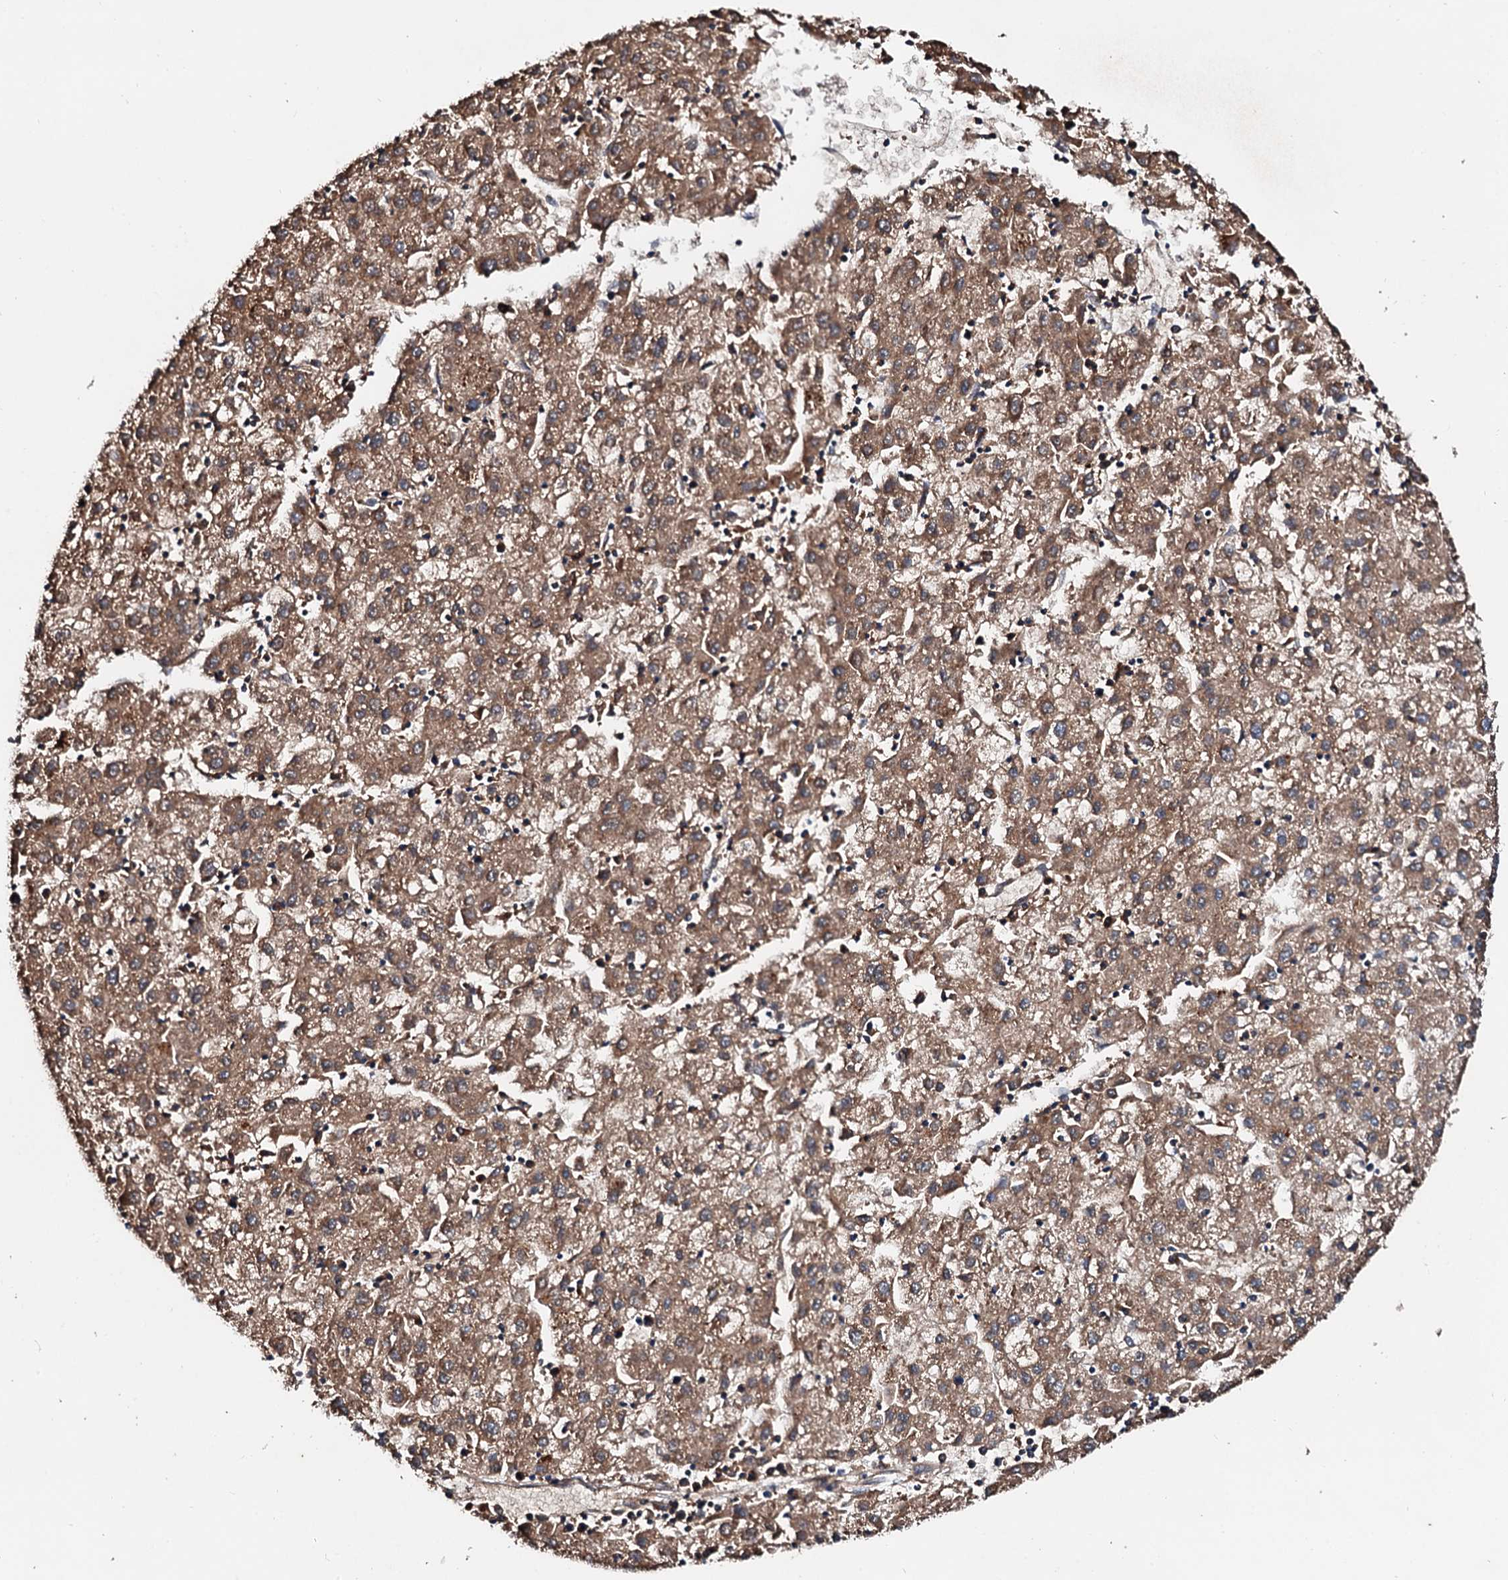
{"staining": {"intensity": "moderate", "quantity": ">75%", "location": "cytoplasmic/membranous"}, "tissue": "liver cancer", "cell_type": "Tumor cells", "image_type": "cancer", "snomed": [{"axis": "morphology", "description": "Carcinoma, Hepatocellular, NOS"}, {"axis": "topography", "description": "Liver"}], "caption": "Immunohistochemical staining of human liver cancer displays medium levels of moderate cytoplasmic/membranous positivity in about >75% of tumor cells. The protein of interest is shown in brown color, while the nuclei are stained blue.", "gene": "EXTL1", "patient": {"sex": "male", "age": 72}}